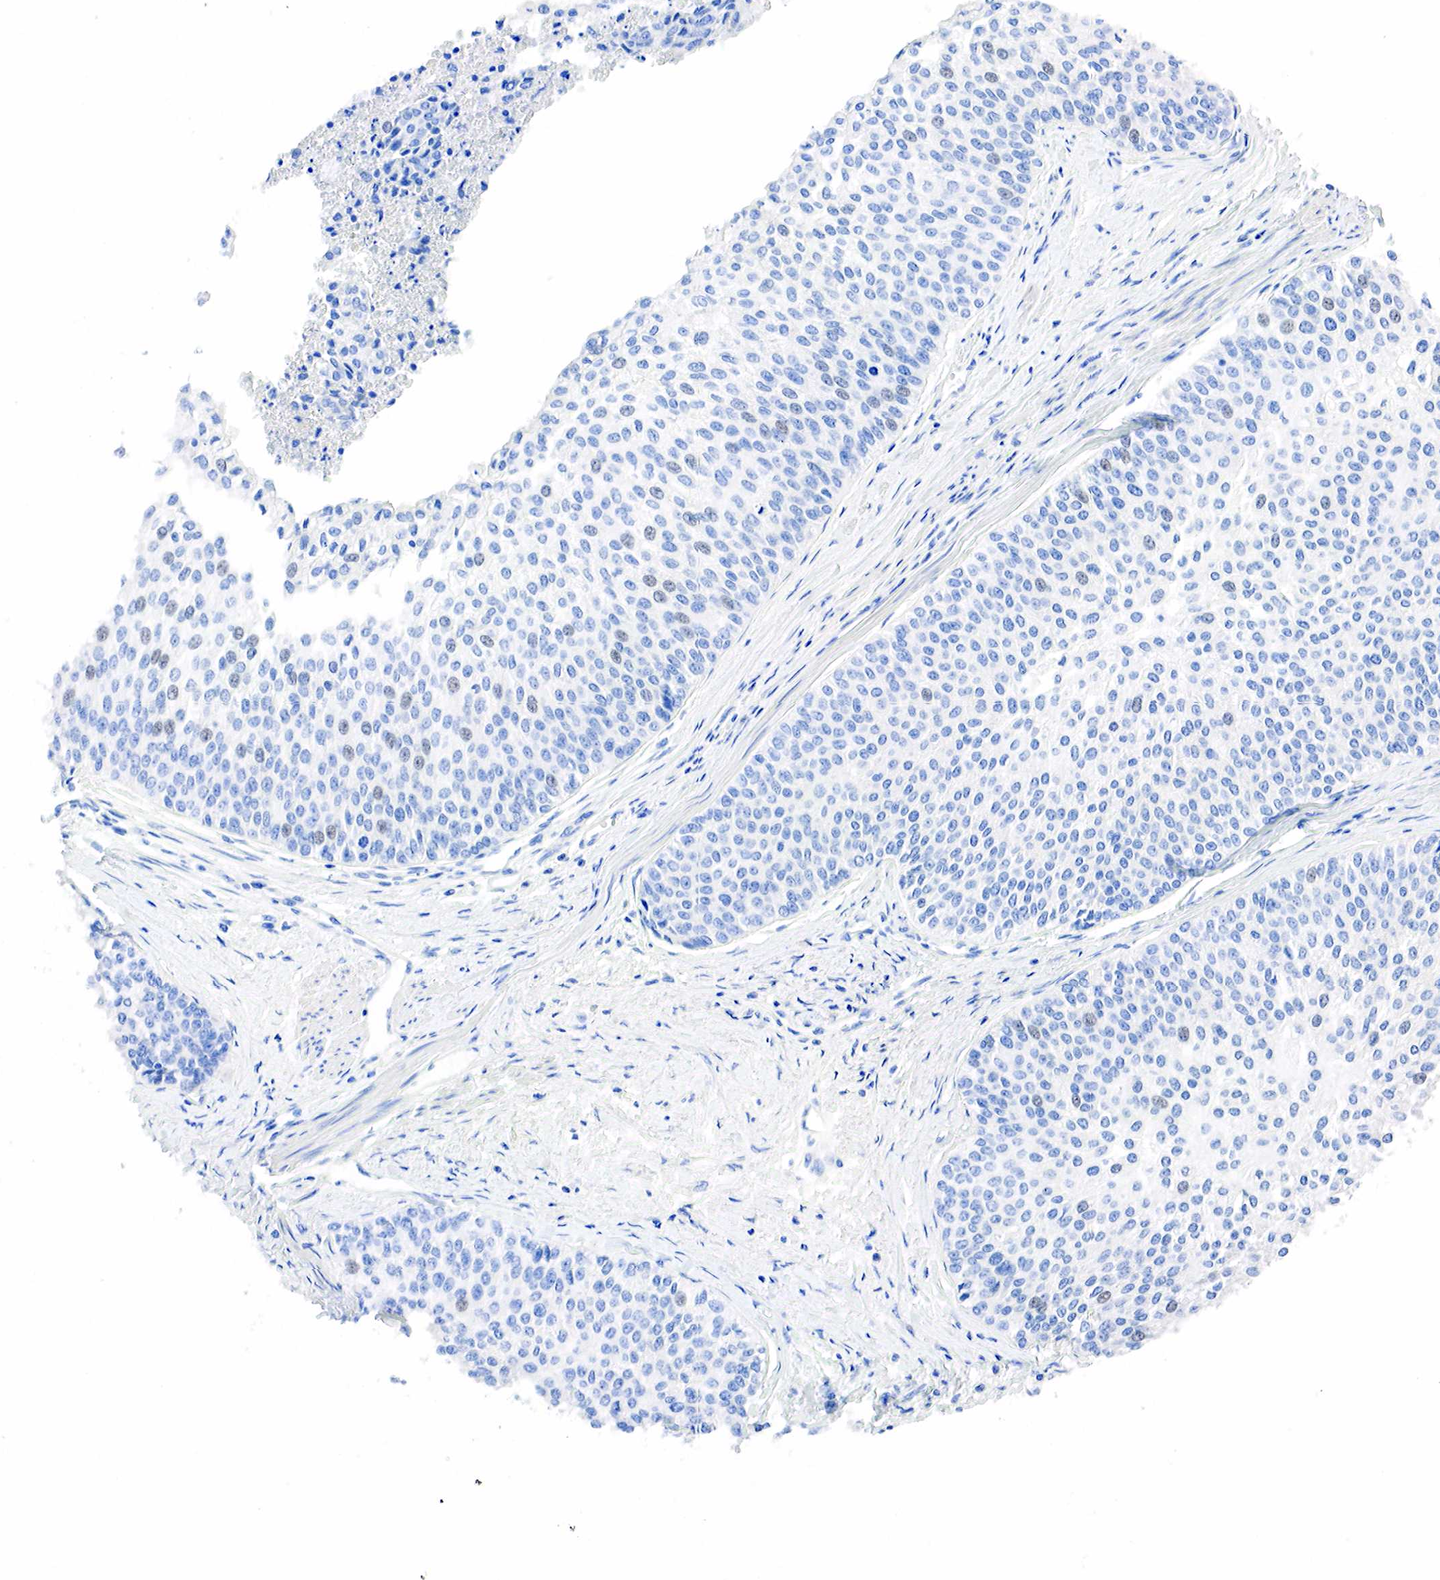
{"staining": {"intensity": "weak", "quantity": "<25%", "location": "nuclear"}, "tissue": "urothelial cancer", "cell_type": "Tumor cells", "image_type": "cancer", "snomed": [{"axis": "morphology", "description": "Urothelial carcinoma, Low grade"}, {"axis": "topography", "description": "Urinary bladder"}], "caption": "Human low-grade urothelial carcinoma stained for a protein using IHC displays no staining in tumor cells.", "gene": "SST", "patient": {"sex": "female", "age": 73}}